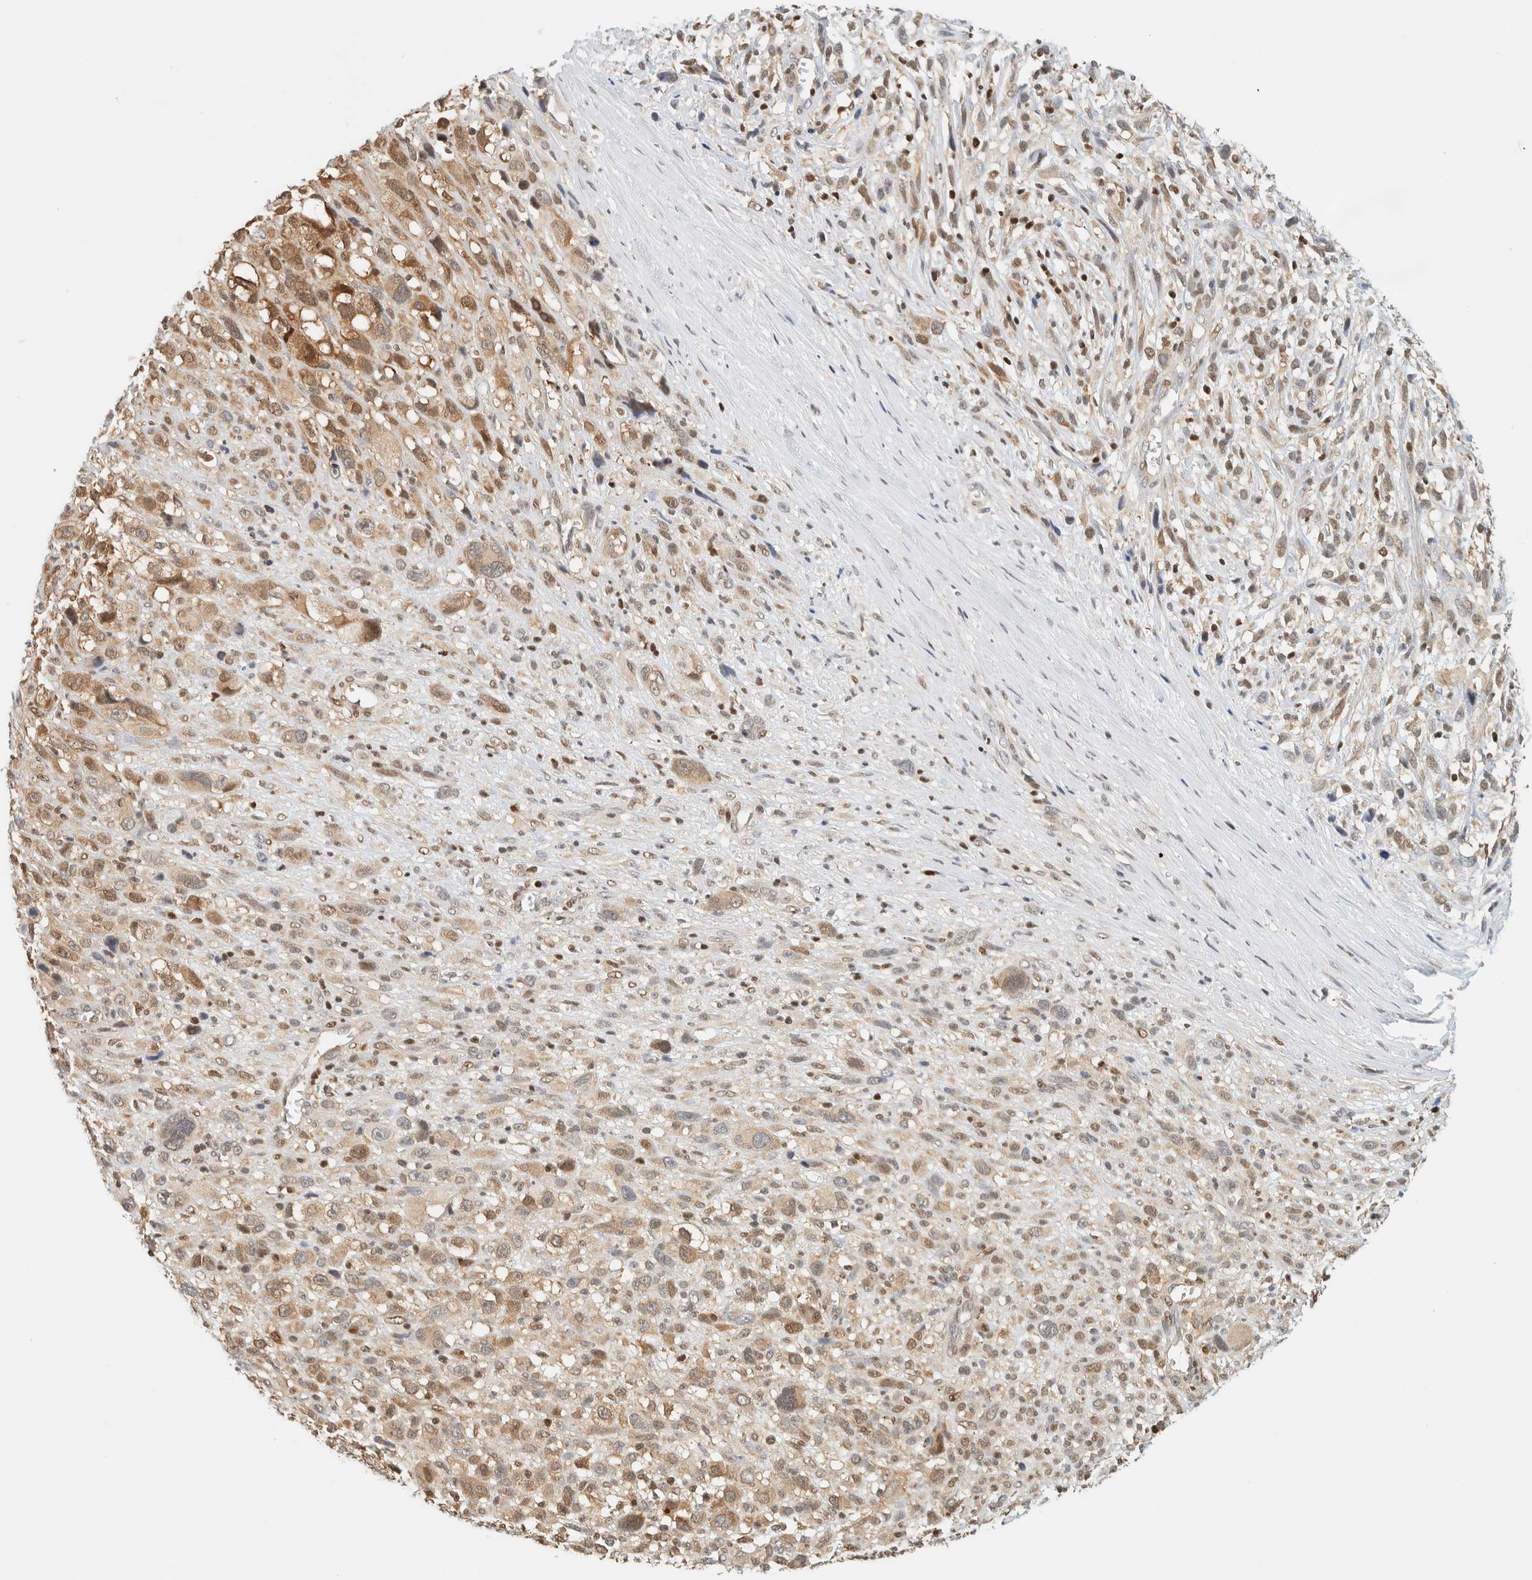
{"staining": {"intensity": "weak", "quantity": ">75%", "location": "cytoplasmic/membranous,nuclear"}, "tissue": "melanoma", "cell_type": "Tumor cells", "image_type": "cancer", "snomed": [{"axis": "morphology", "description": "Malignant melanoma, NOS"}, {"axis": "topography", "description": "Skin"}], "caption": "Melanoma stained with DAB immunohistochemistry (IHC) exhibits low levels of weak cytoplasmic/membranous and nuclear positivity in about >75% of tumor cells. Immunohistochemistry (ihc) stains the protein of interest in brown and the nuclei are stained blue.", "gene": "ZBTB37", "patient": {"sex": "female", "age": 55}}